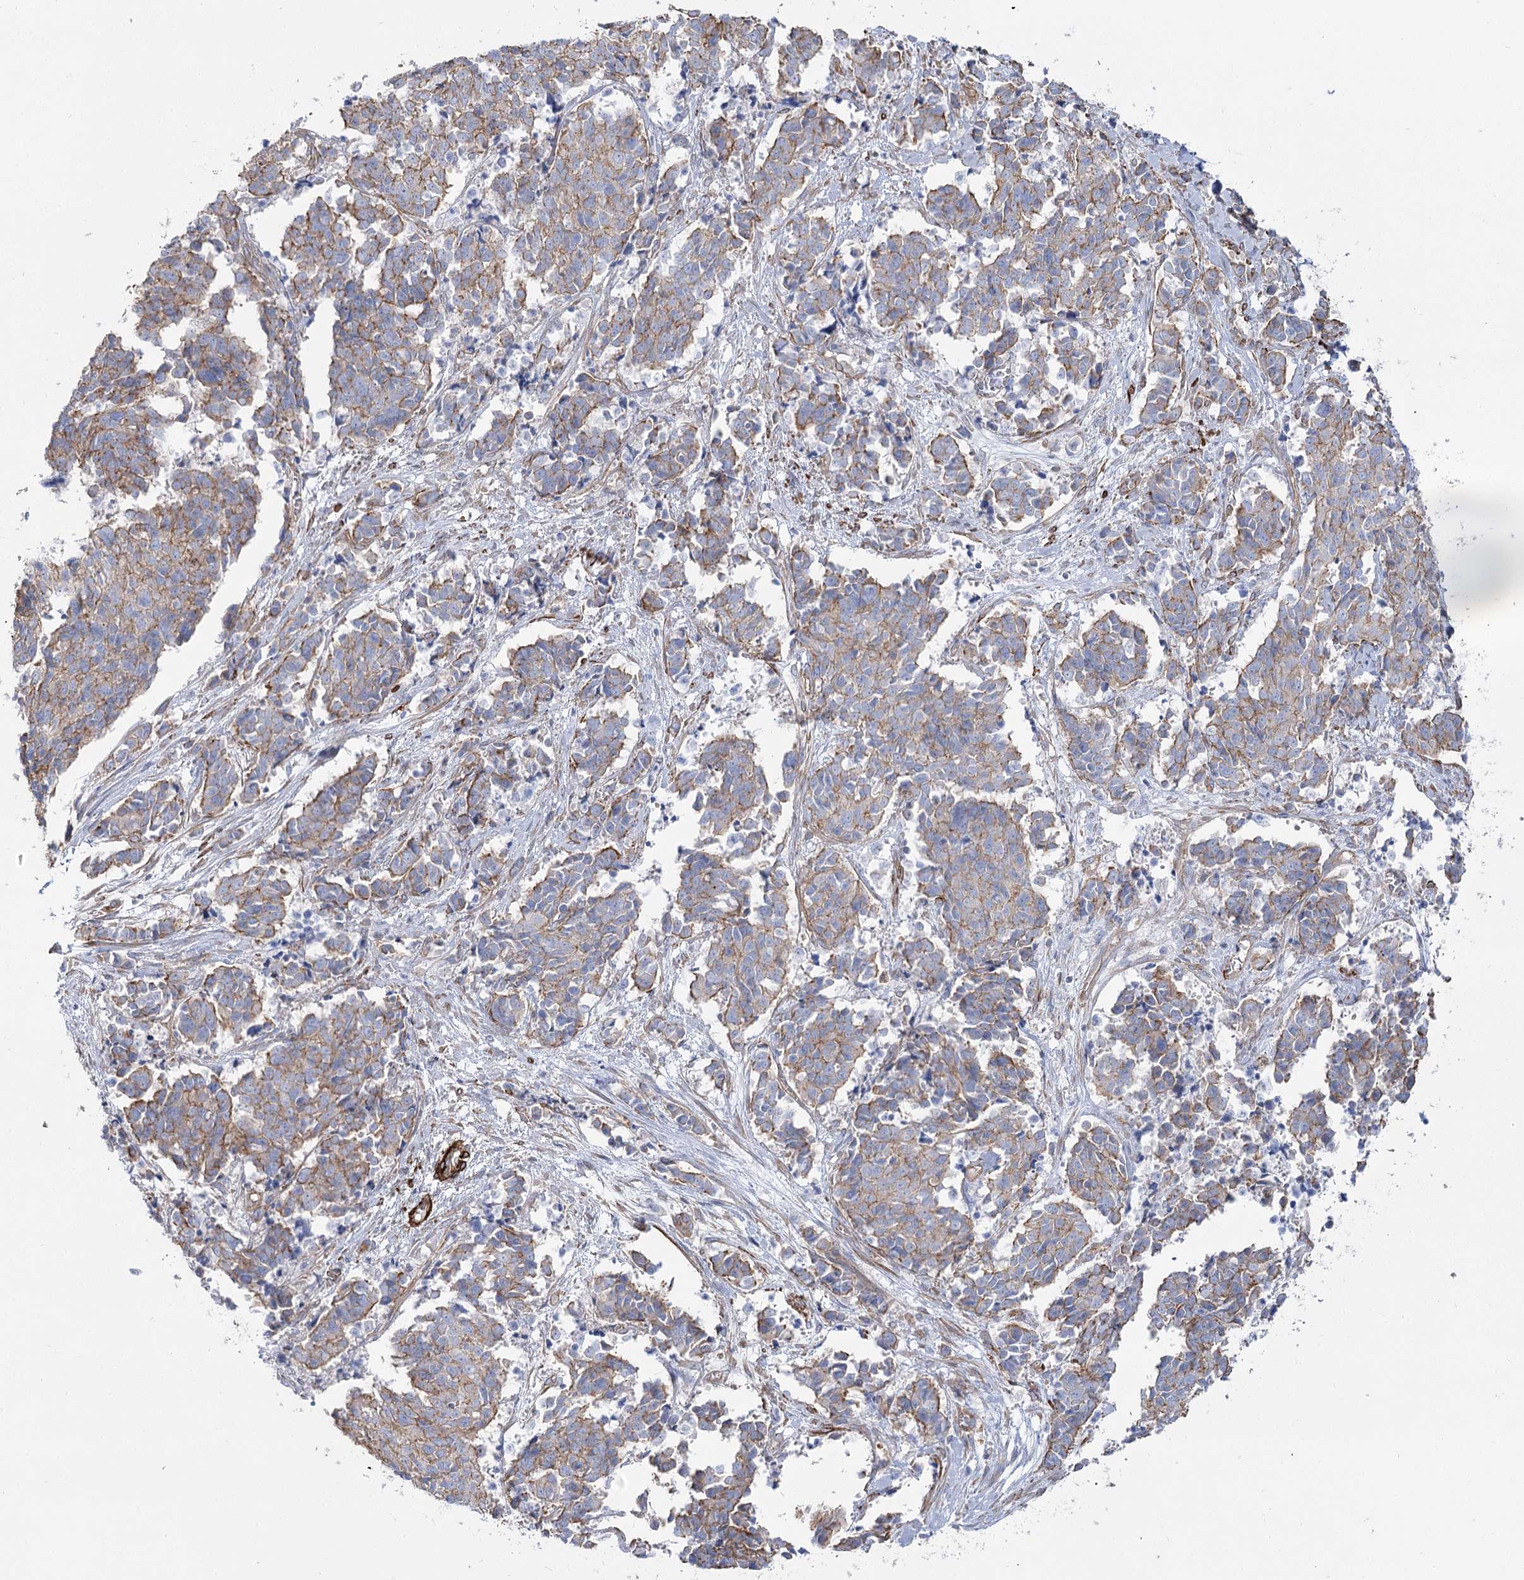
{"staining": {"intensity": "weak", "quantity": "25%-75%", "location": "cytoplasmic/membranous"}, "tissue": "cervical cancer", "cell_type": "Tumor cells", "image_type": "cancer", "snomed": [{"axis": "morphology", "description": "Normal tissue, NOS"}, {"axis": "morphology", "description": "Squamous cell carcinoma, NOS"}, {"axis": "topography", "description": "Cervix"}], "caption": "About 25%-75% of tumor cells in cervical cancer (squamous cell carcinoma) exhibit weak cytoplasmic/membranous protein positivity as visualized by brown immunohistochemical staining.", "gene": "PLEKHA5", "patient": {"sex": "female", "age": 35}}